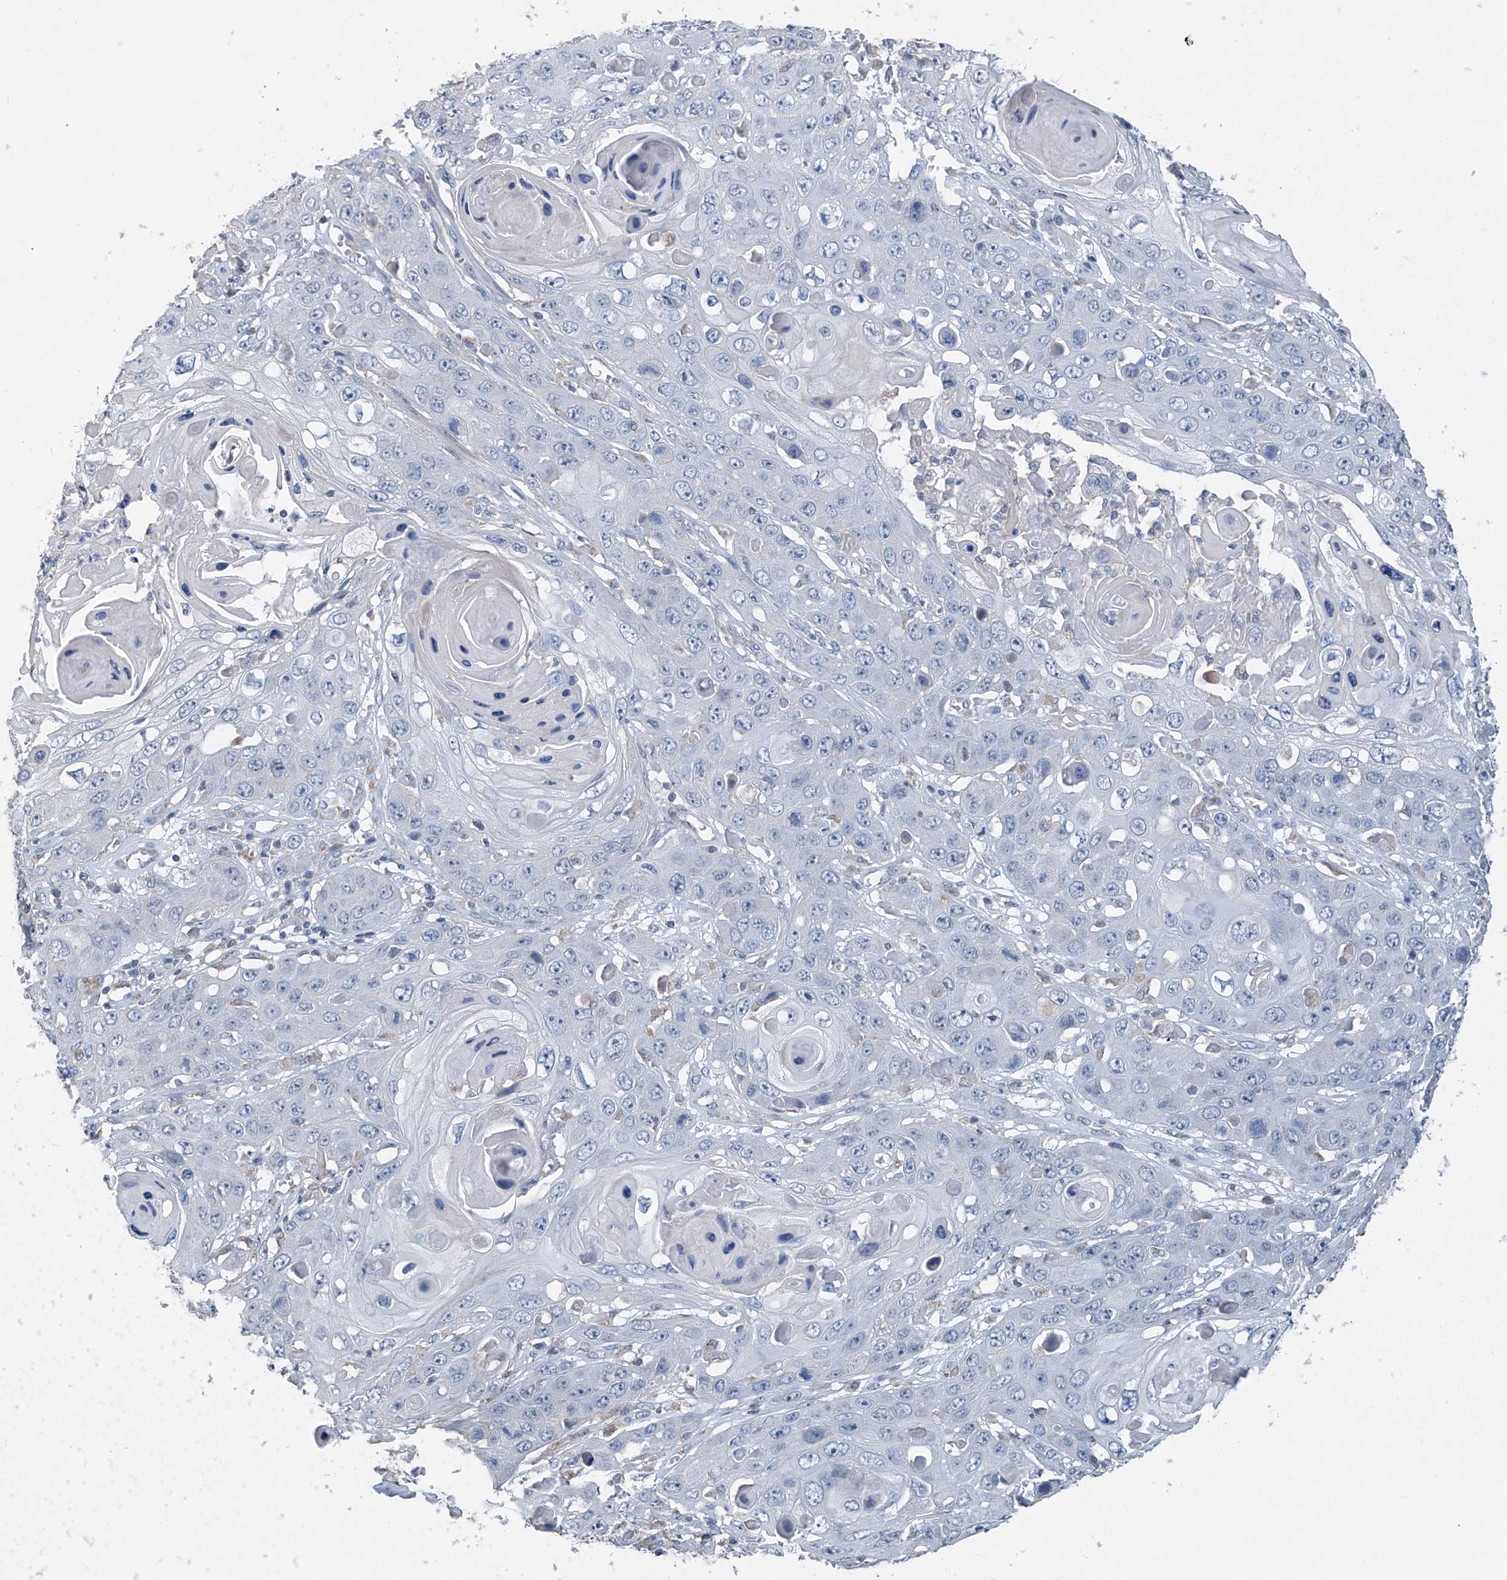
{"staining": {"intensity": "negative", "quantity": "none", "location": "none"}, "tissue": "skin cancer", "cell_type": "Tumor cells", "image_type": "cancer", "snomed": [{"axis": "morphology", "description": "Squamous cell carcinoma, NOS"}, {"axis": "topography", "description": "Skin"}], "caption": "High power microscopy histopathology image of an IHC image of skin cancer (squamous cell carcinoma), revealing no significant positivity in tumor cells.", "gene": "SYN3", "patient": {"sex": "male", "age": 55}}